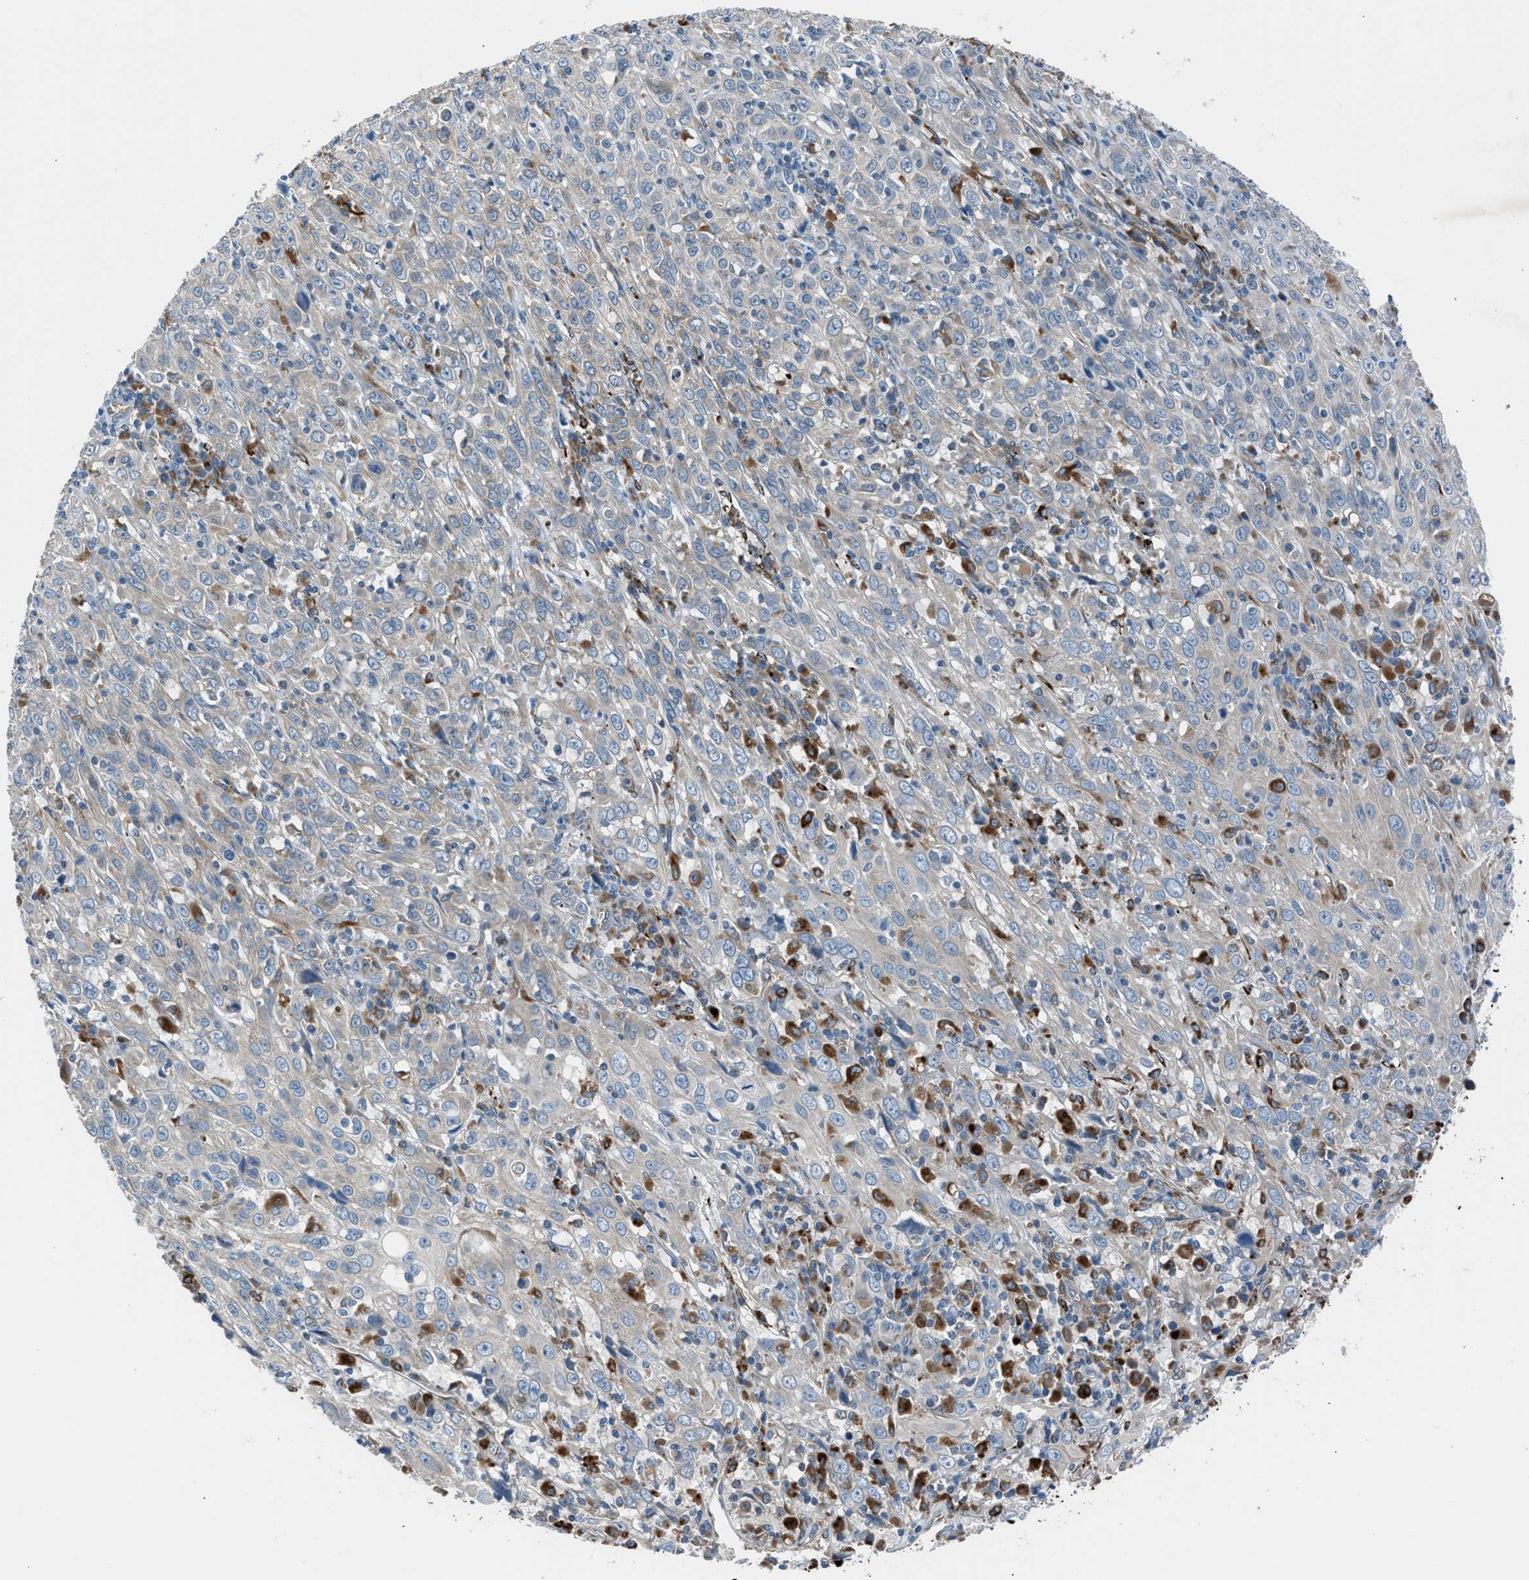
{"staining": {"intensity": "negative", "quantity": "none", "location": "none"}, "tissue": "cervical cancer", "cell_type": "Tumor cells", "image_type": "cancer", "snomed": [{"axis": "morphology", "description": "Squamous cell carcinoma, NOS"}, {"axis": "topography", "description": "Cervix"}], "caption": "Cervical cancer stained for a protein using IHC exhibits no expression tumor cells.", "gene": "LMBR1", "patient": {"sex": "female", "age": 46}}